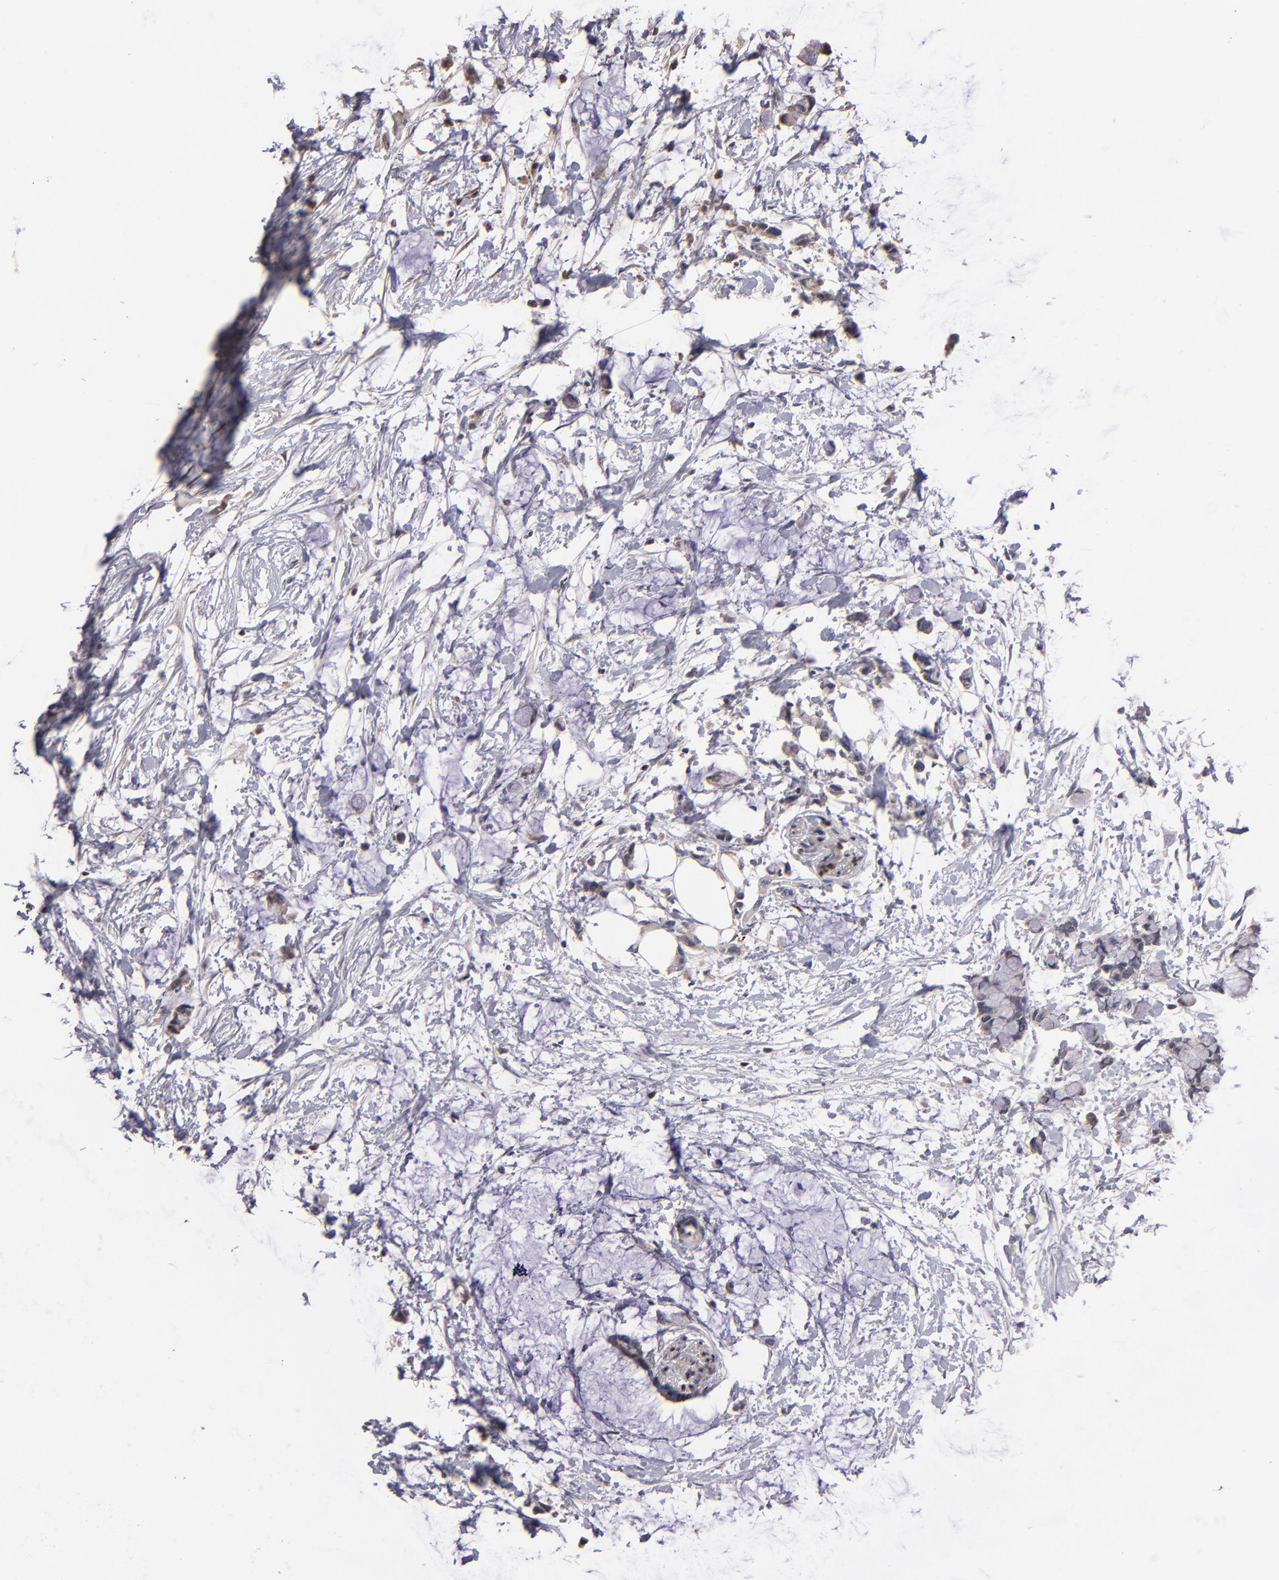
{"staining": {"intensity": "weak", "quantity": "25%-75%", "location": "cytoplasmic/membranous,nuclear"}, "tissue": "colorectal cancer", "cell_type": "Tumor cells", "image_type": "cancer", "snomed": [{"axis": "morphology", "description": "Normal tissue, NOS"}, {"axis": "morphology", "description": "Adenocarcinoma, NOS"}, {"axis": "topography", "description": "Colon"}, {"axis": "topography", "description": "Peripheral nerve tissue"}], "caption": "The image reveals immunohistochemical staining of adenocarcinoma (colorectal). There is weak cytoplasmic/membranous and nuclear staining is identified in about 25%-75% of tumor cells.", "gene": "S100A1", "patient": {"sex": "male", "age": 14}}